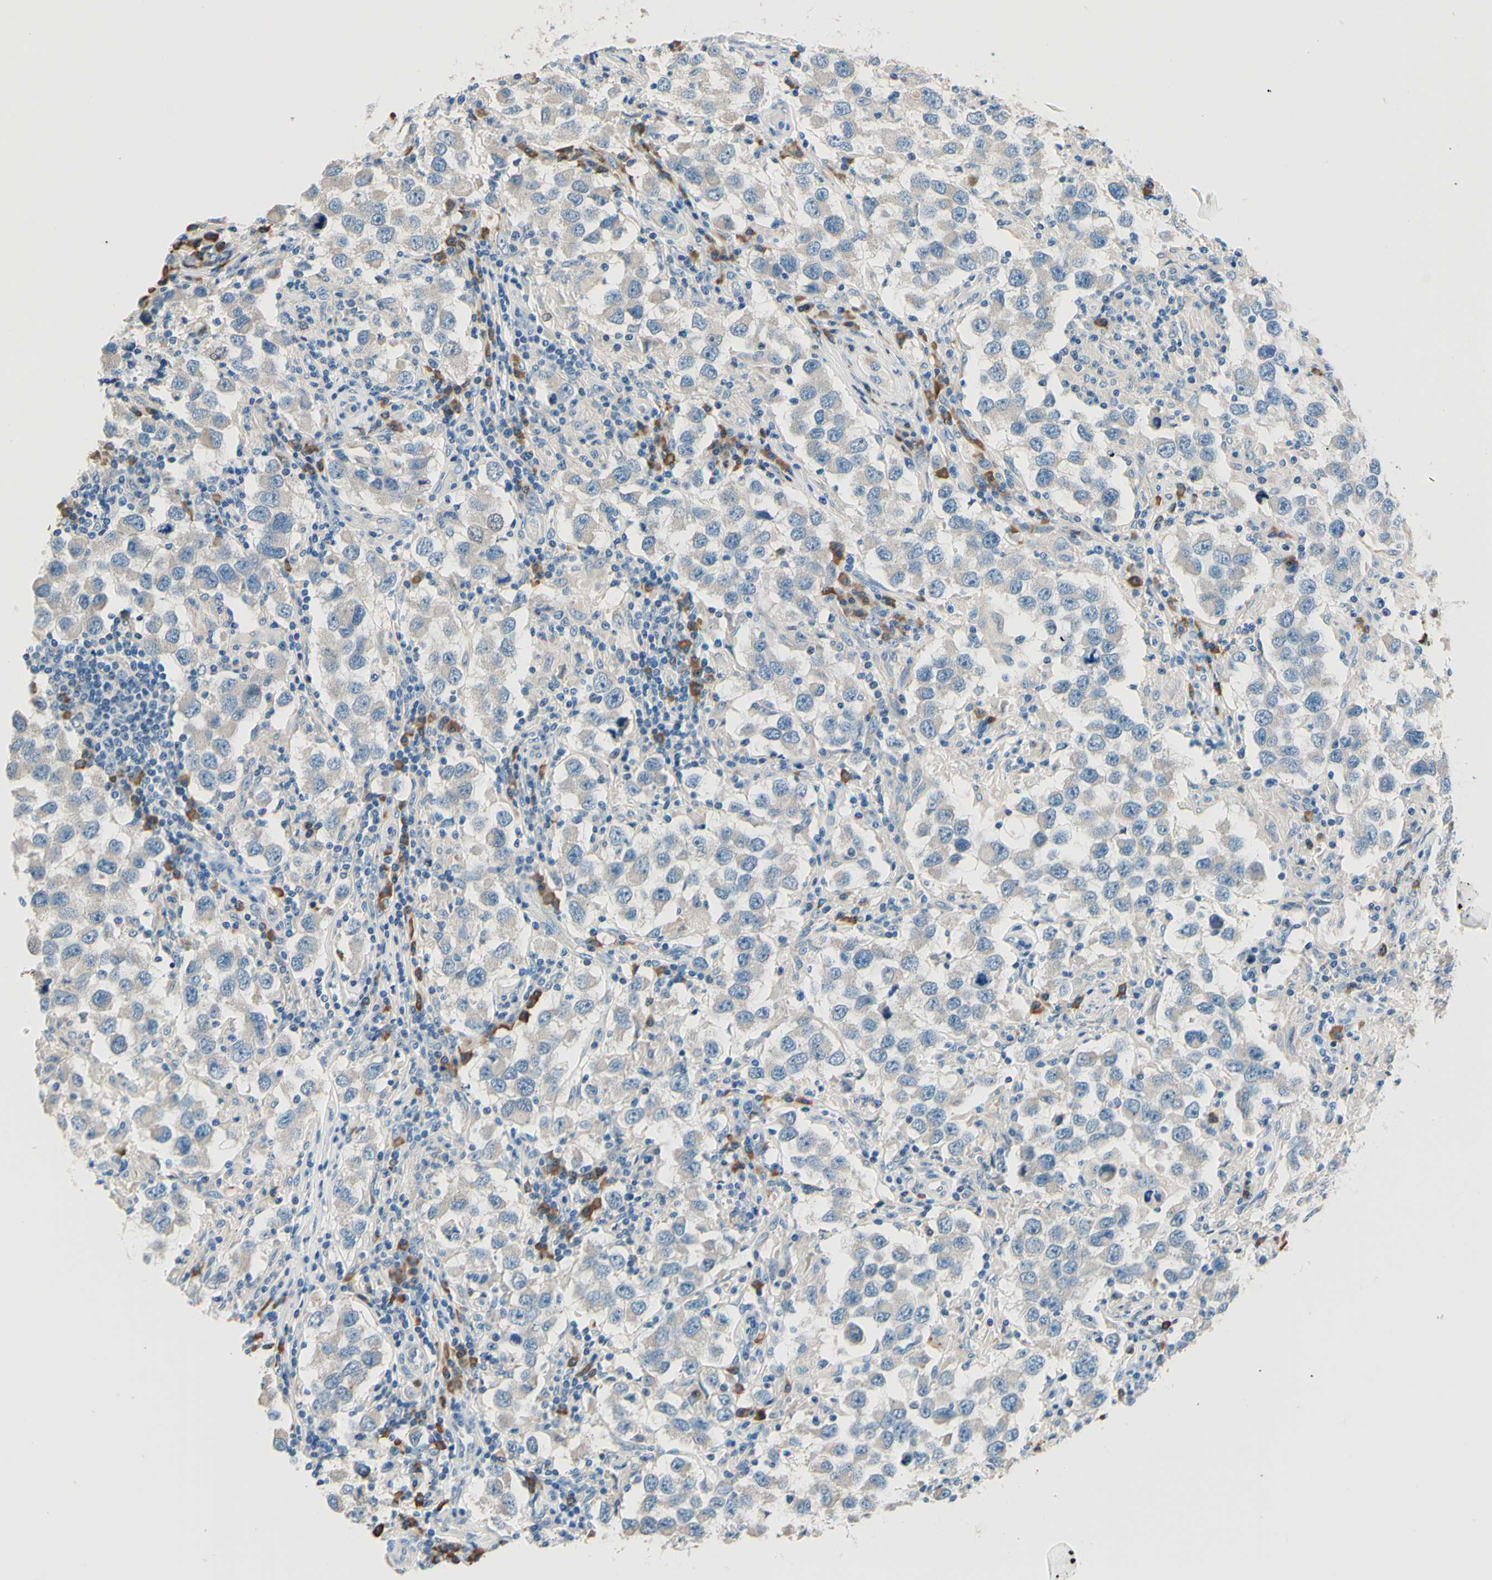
{"staining": {"intensity": "negative", "quantity": "none", "location": "none"}, "tissue": "testis cancer", "cell_type": "Tumor cells", "image_type": "cancer", "snomed": [{"axis": "morphology", "description": "Carcinoma, Embryonal, NOS"}, {"axis": "topography", "description": "Testis"}], "caption": "A high-resolution image shows immunohistochemistry staining of embryonal carcinoma (testis), which demonstrates no significant staining in tumor cells. (DAB IHC with hematoxylin counter stain).", "gene": "PASD1", "patient": {"sex": "male", "age": 21}}